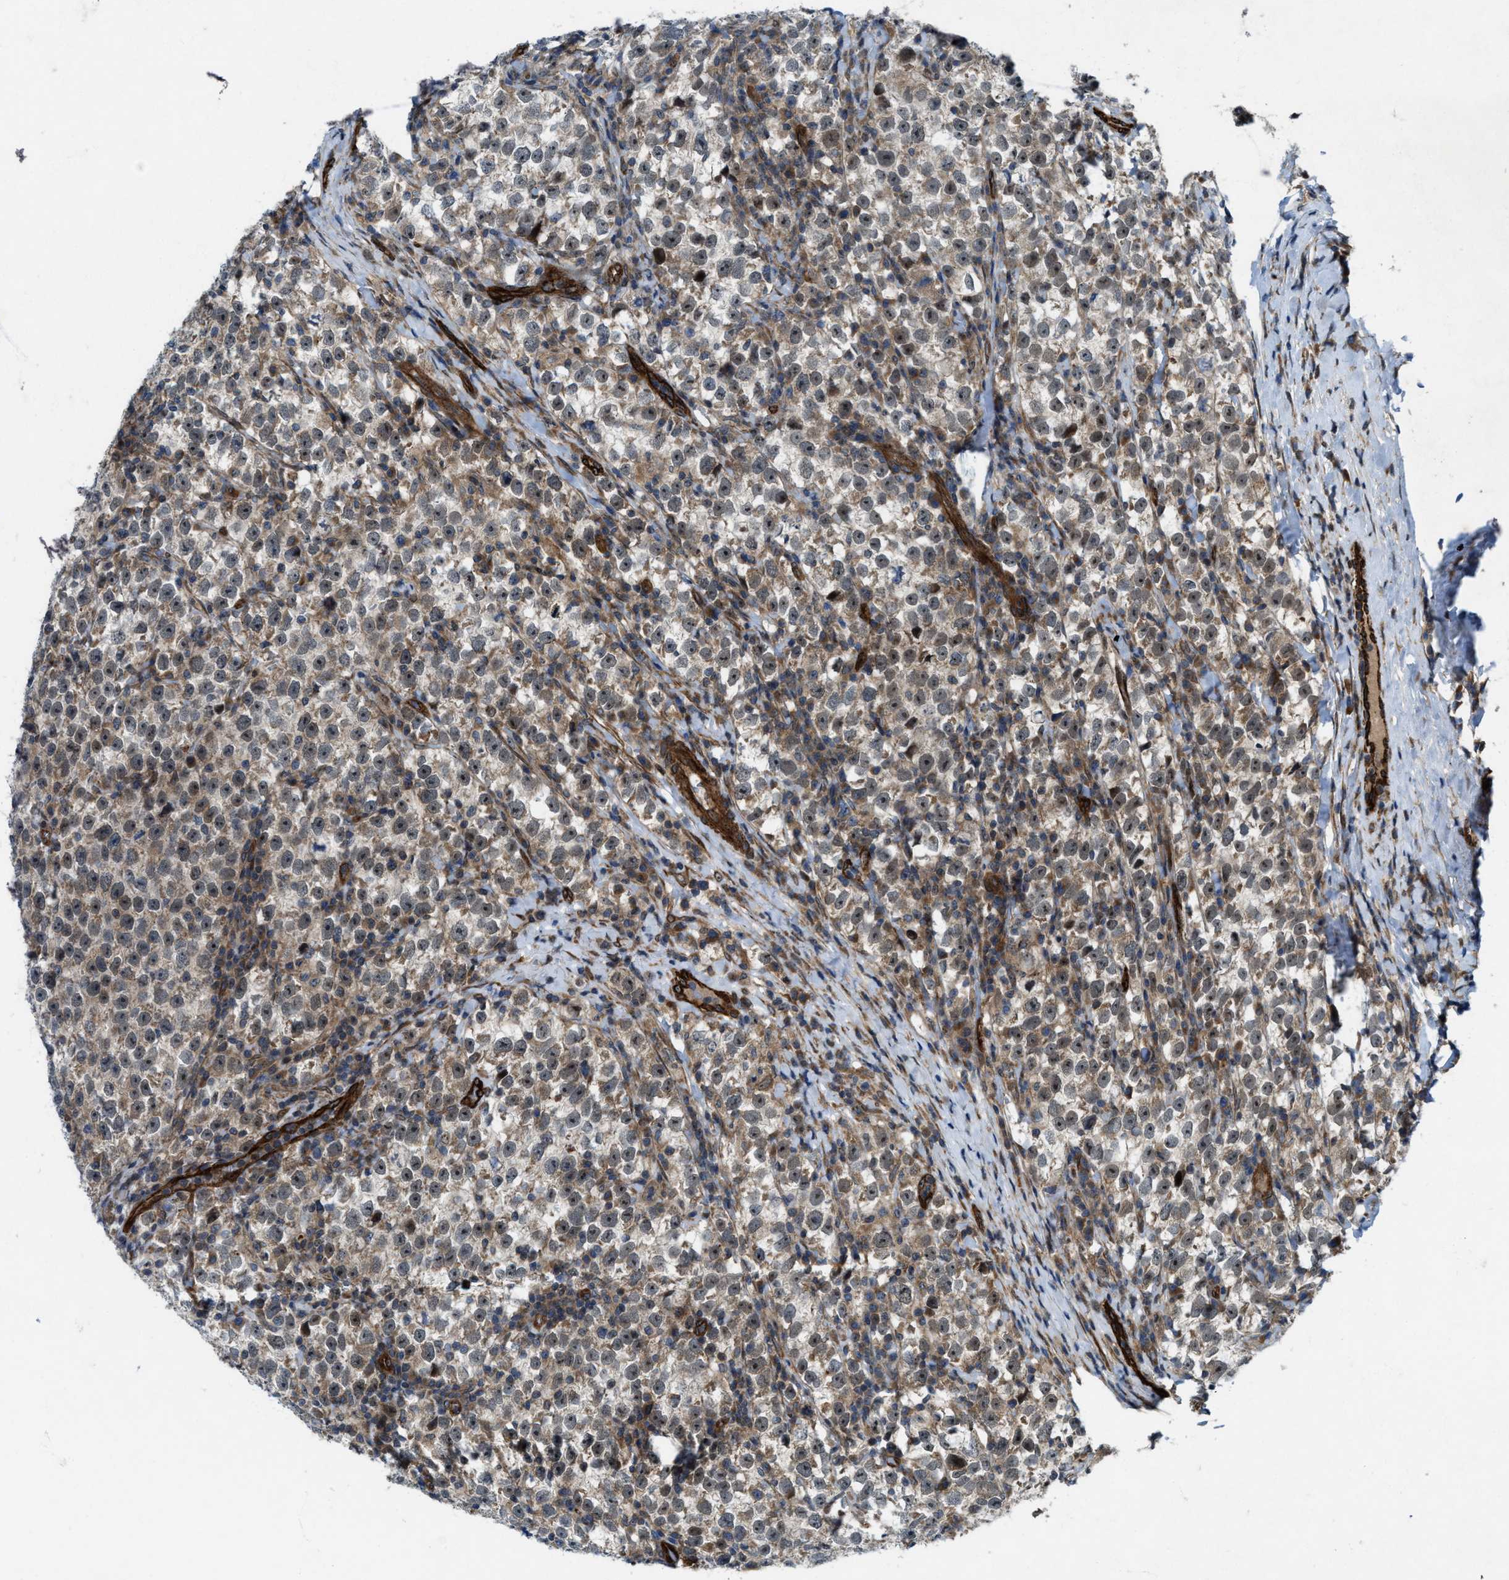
{"staining": {"intensity": "weak", "quantity": ">75%", "location": "cytoplasmic/membranous,nuclear"}, "tissue": "testis cancer", "cell_type": "Tumor cells", "image_type": "cancer", "snomed": [{"axis": "morphology", "description": "Normal tissue, NOS"}, {"axis": "morphology", "description": "Seminoma, NOS"}, {"axis": "topography", "description": "Testis"}], "caption": "Protein expression analysis of testis cancer (seminoma) reveals weak cytoplasmic/membranous and nuclear positivity in approximately >75% of tumor cells.", "gene": "URGCP", "patient": {"sex": "male", "age": 43}}